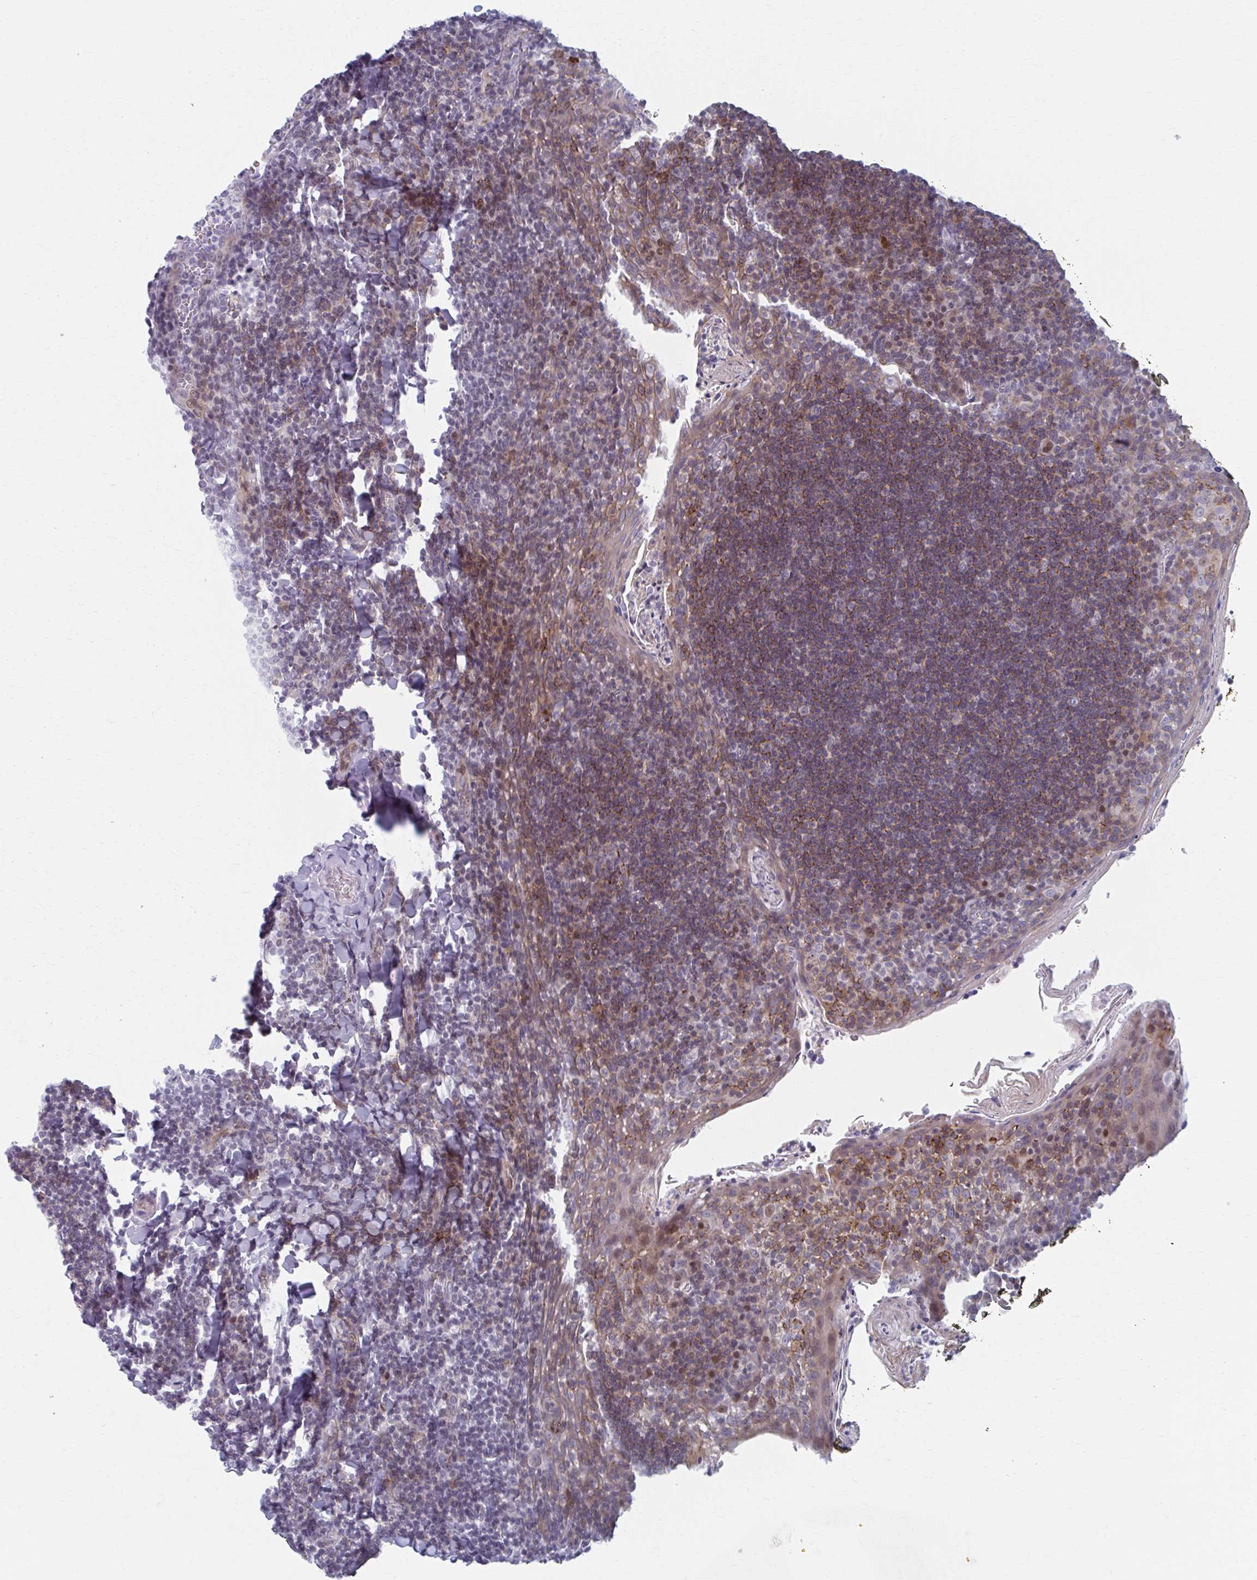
{"staining": {"intensity": "moderate", "quantity": "25%-75%", "location": "cytoplasmic/membranous"}, "tissue": "tonsil", "cell_type": "Germinal center cells", "image_type": "normal", "snomed": [{"axis": "morphology", "description": "Normal tissue, NOS"}, {"axis": "topography", "description": "Tonsil"}], "caption": "DAB immunohistochemical staining of benign tonsil exhibits moderate cytoplasmic/membranous protein staining in about 25%-75% of germinal center cells.", "gene": "ABHD16B", "patient": {"sex": "male", "age": 27}}